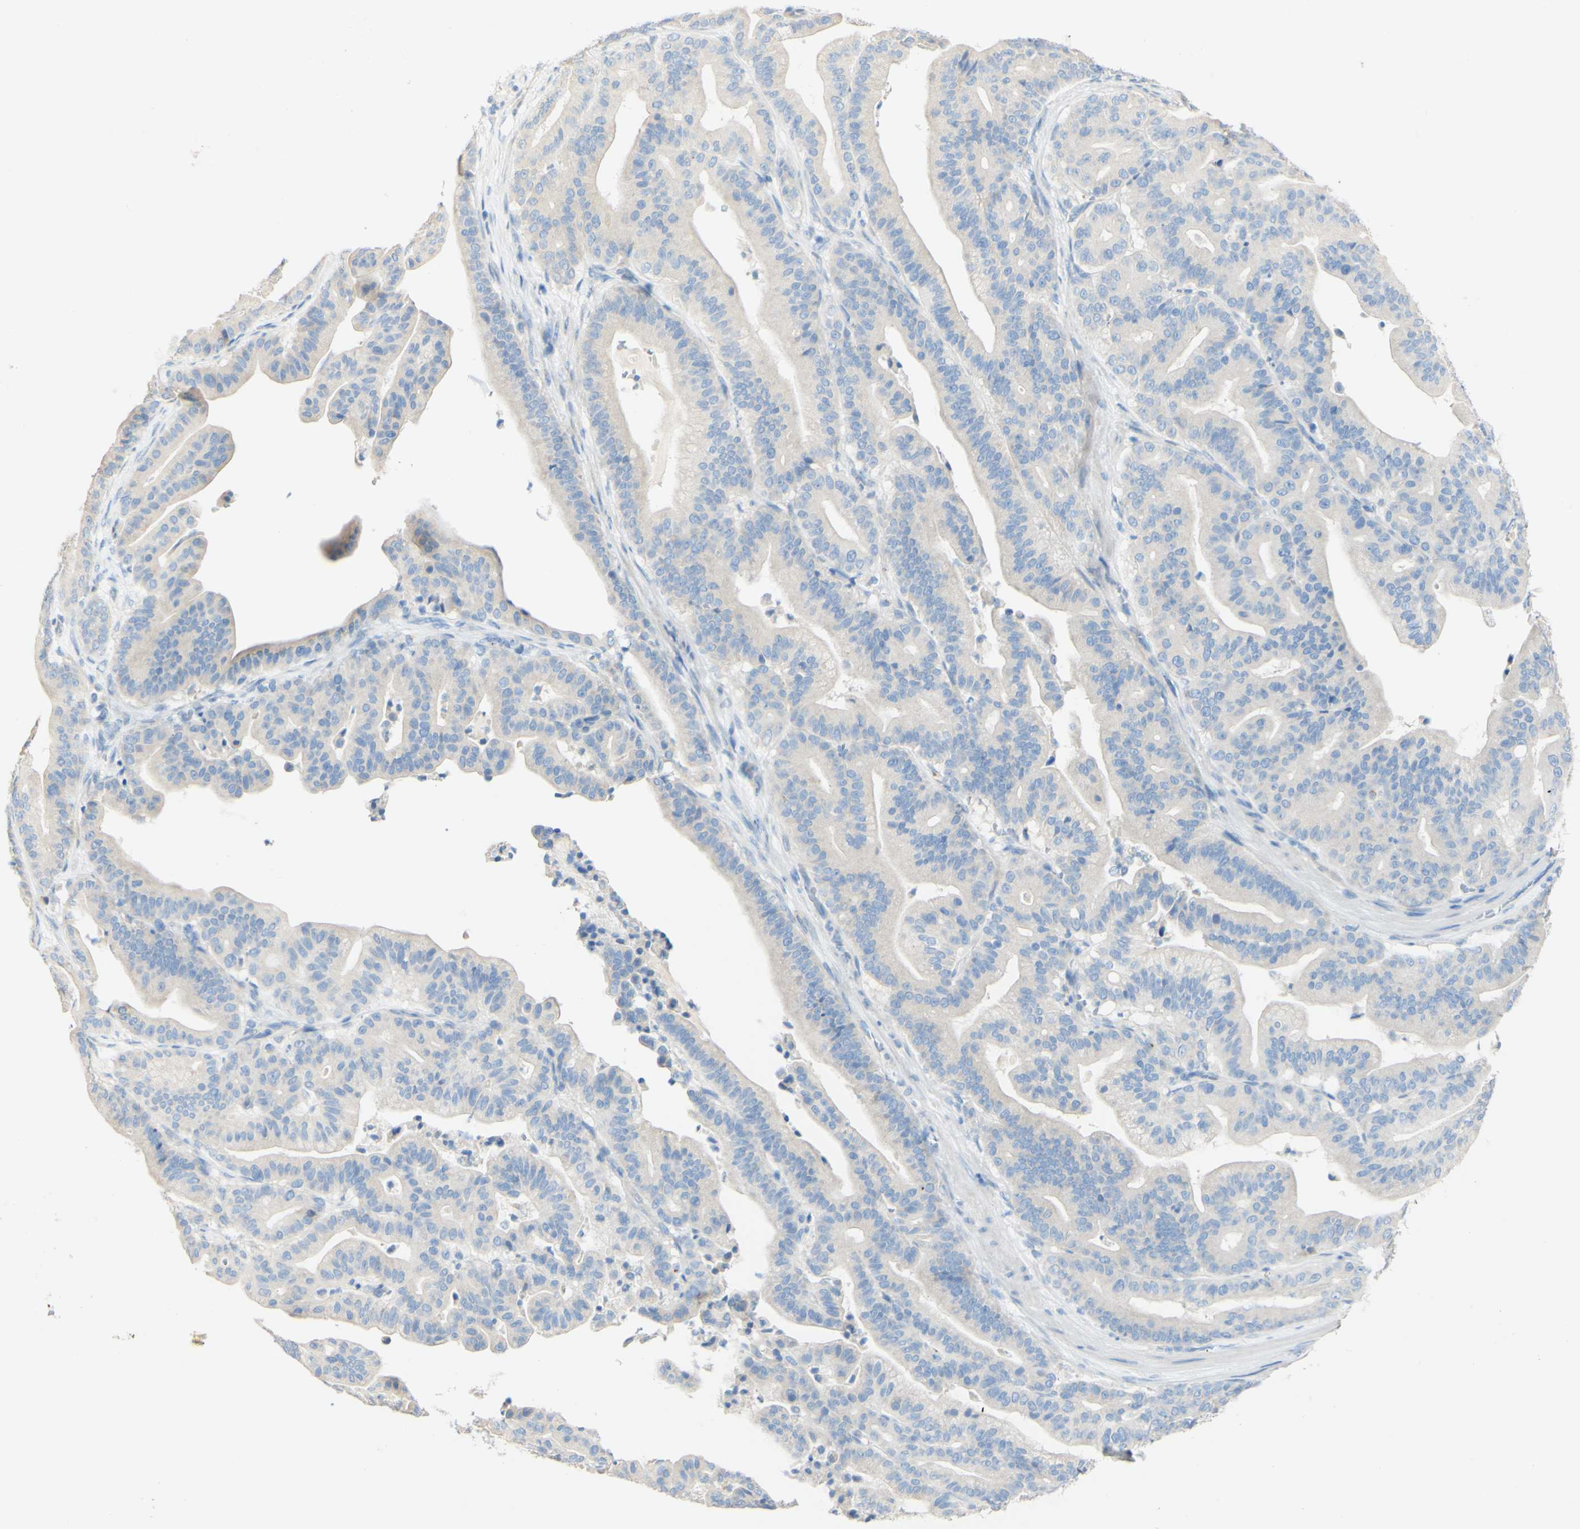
{"staining": {"intensity": "negative", "quantity": "none", "location": "none"}, "tissue": "pancreatic cancer", "cell_type": "Tumor cells", "image_type": "cancer", "snomed": [{"axis": "morphology", "description": "Adenocarcinoma, NOS"}, {"axis": "topography", "description": "Pancreas"}], "caption": "A photomicrograph of pancreatic cancer stained for a protein demonstrates no brown staining in tumor cells.", "gene": "FGF4", "patient": {"sex": "male", "age": 63}}